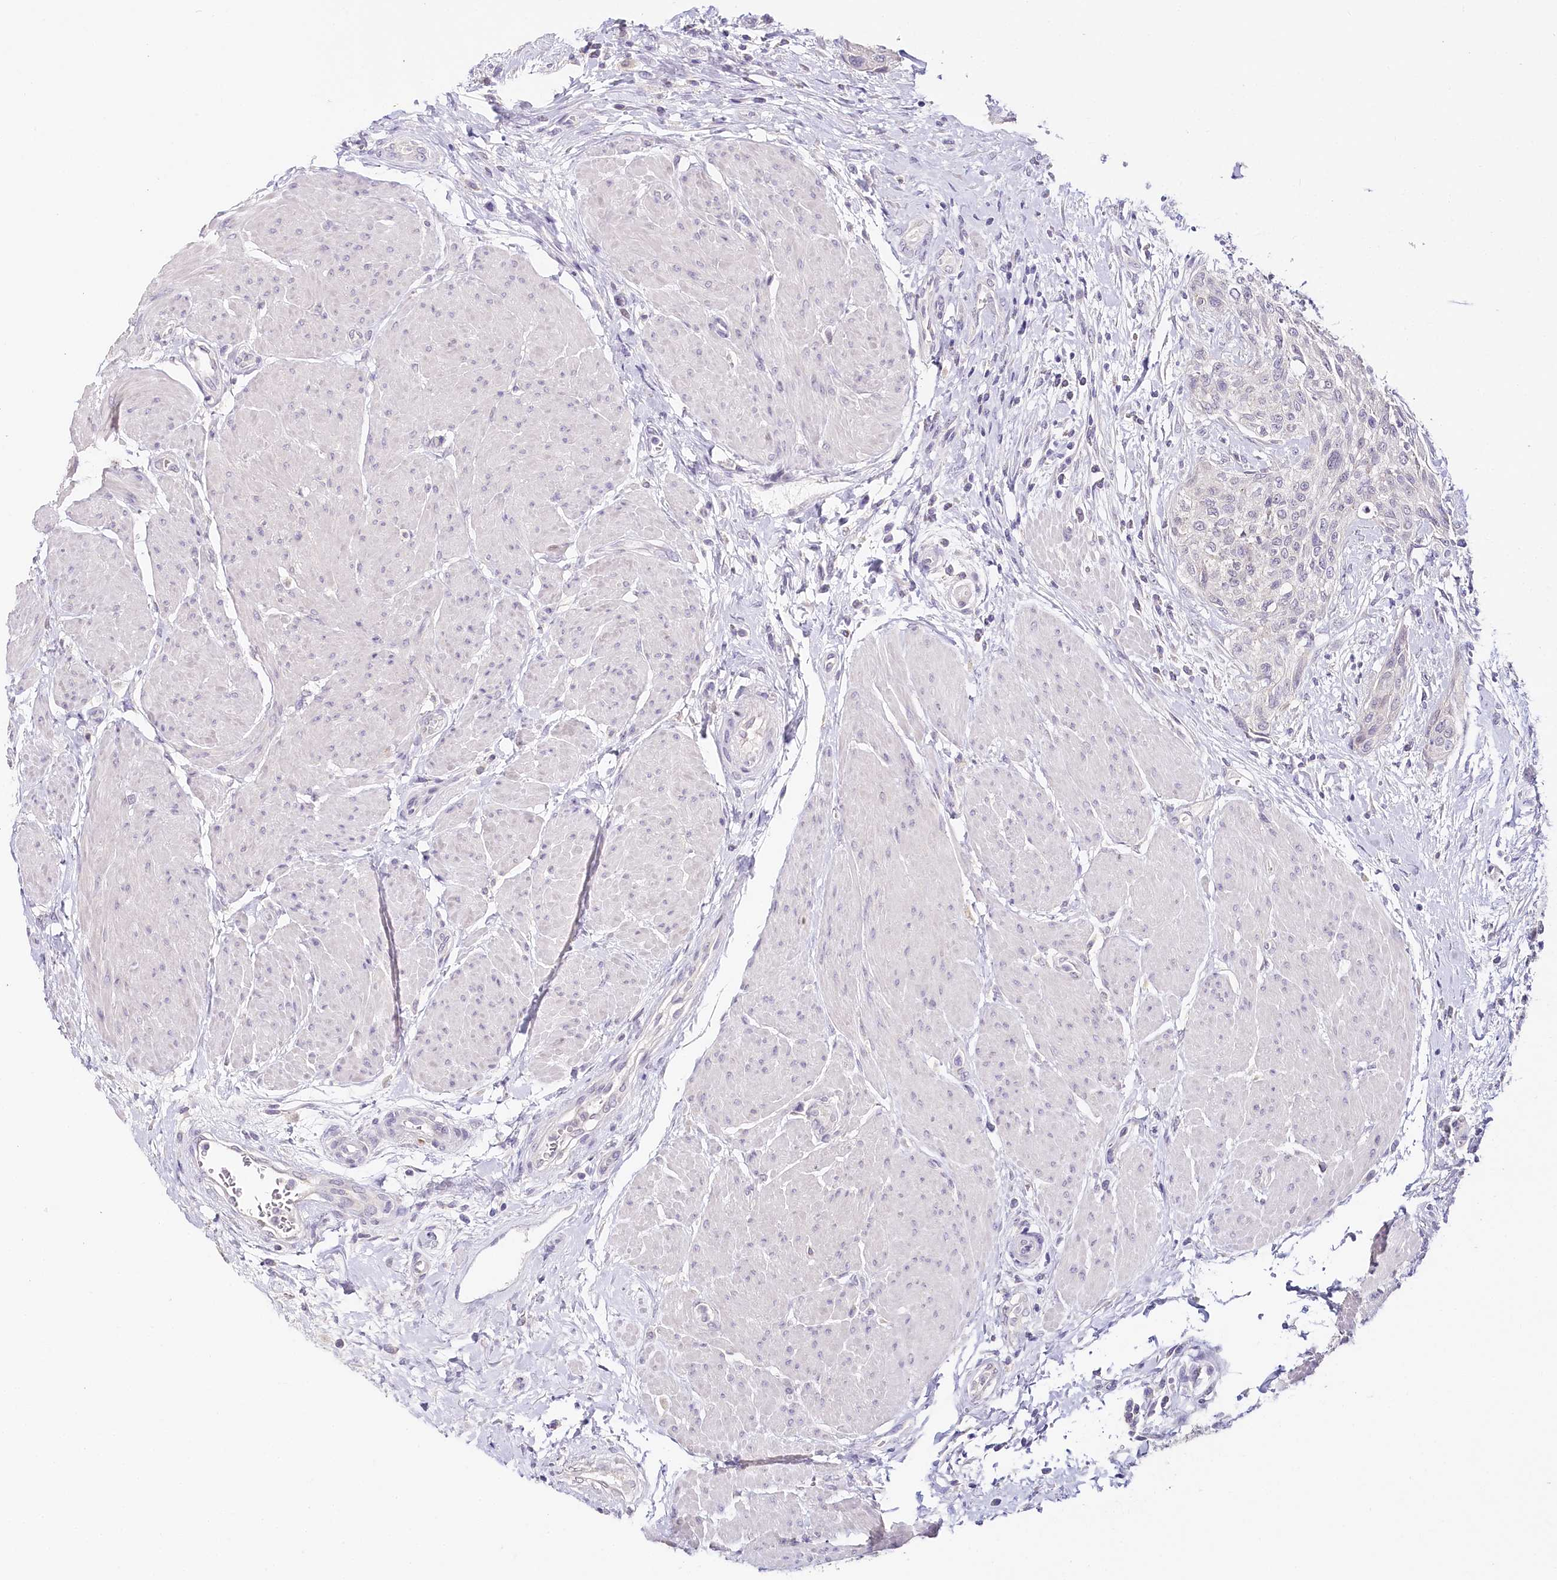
{"staining": {"intensity": "negative", "quantity": "none", "location": "none"}, "tissue": "urothelial cancer", "cell_type": "Tumor cells", "image_type": "cancer", "snomed": [{"axis": "morphology", "description": "Normal tissue, NOS"}, {"axis": "morphology", "description": "Urothelial carcinoma, NOS"}, {"axis": "topography", "description": "Urinary bladder"}, {"axis": "topography", "description": "Peripheral nerve tissue"}], "caption": "Histopathology image shows no significant protein positivity in tumor cells of transitional cell carcinoma. Nuclei are stained in blue.", "gene": "TP53", "patient": {"sex": "male", "age": 35}}